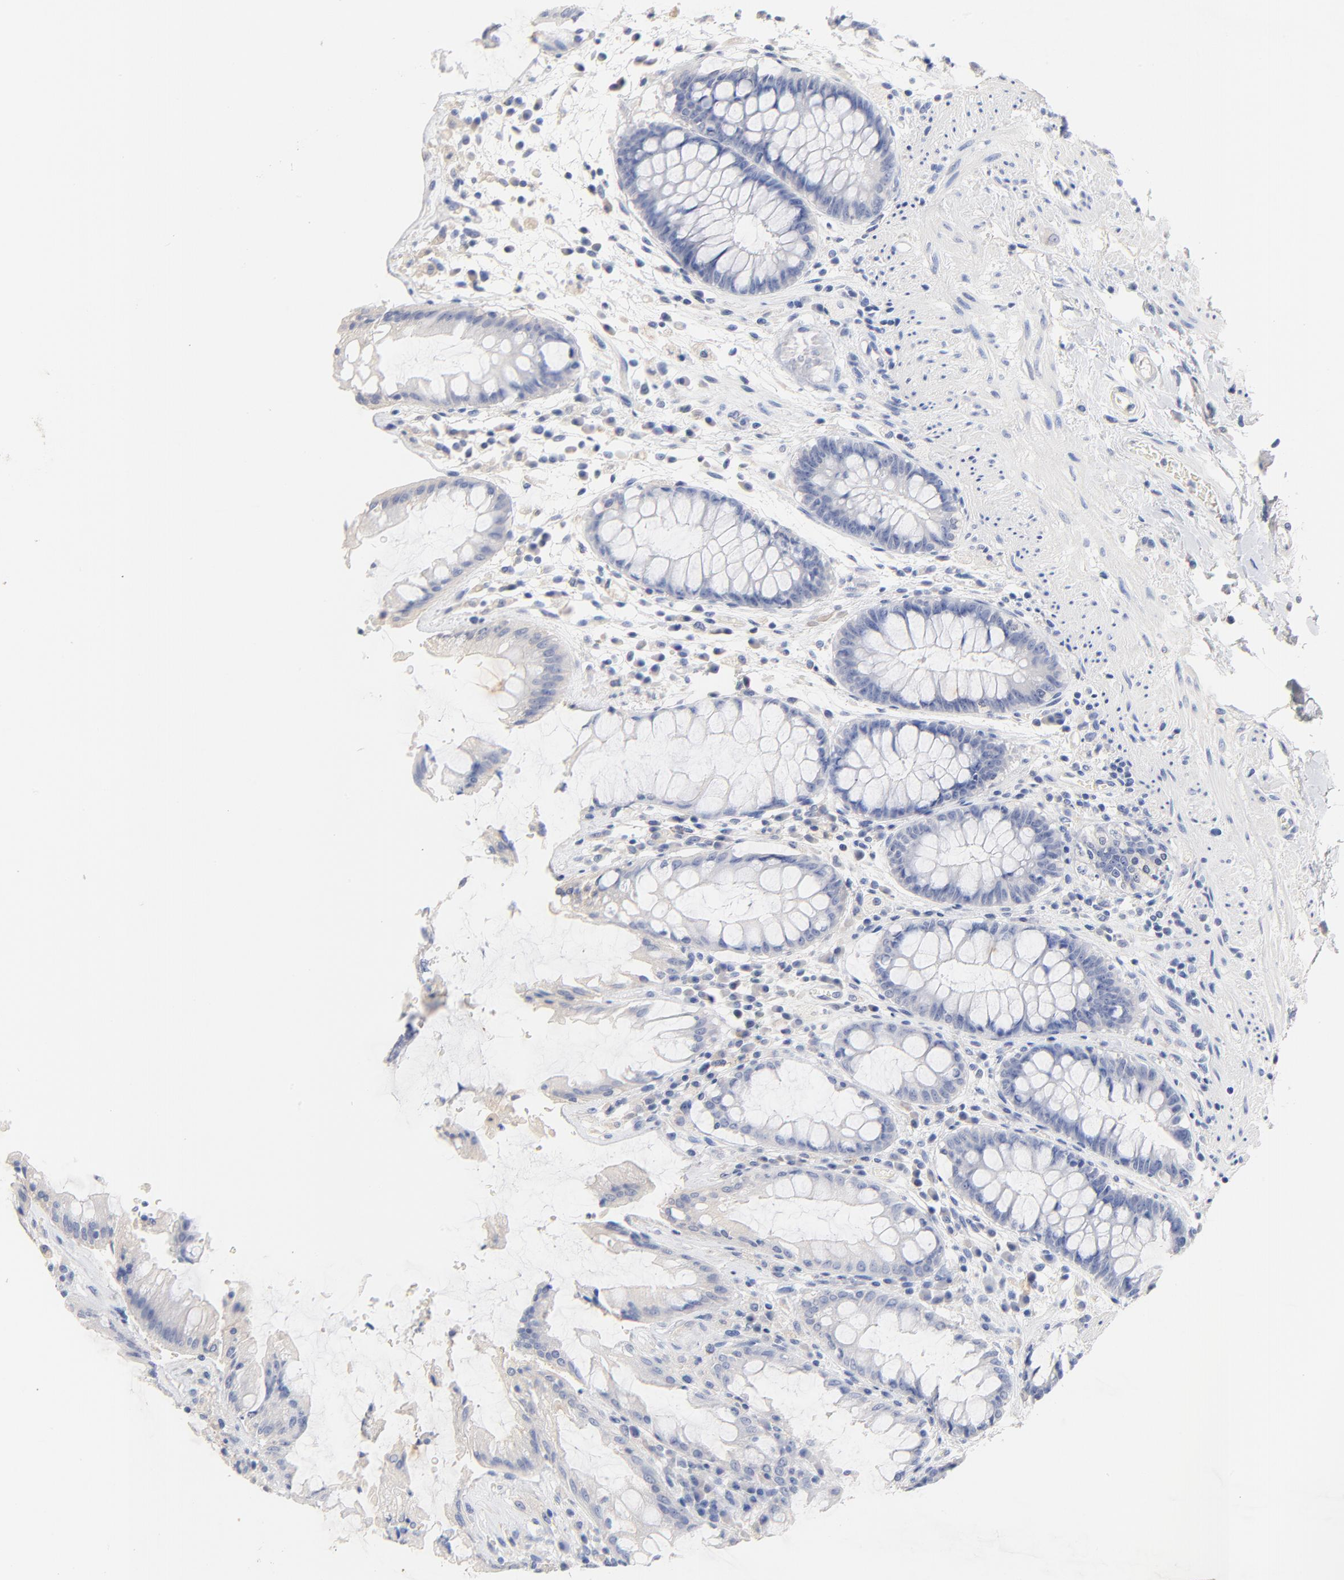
{"staining": {"intensity": "negative", "quantity": "none", "location": "none"}, "tissue": "rectum", "cell_type": "Glandular cells", "image_type": "normal", "snomed": [{"axis": "morphology", "description": "Normal tissue, NOS"}, {"axis": "topography", "description": "Rectum"}], "caption": "Immunohistochemistry micrograph of benign human rectum stained for a protein (brown), which demonstrates no expression in glandular cells.", "gene": "CPS1", "patient": {"sex": "female", "age": 46}}